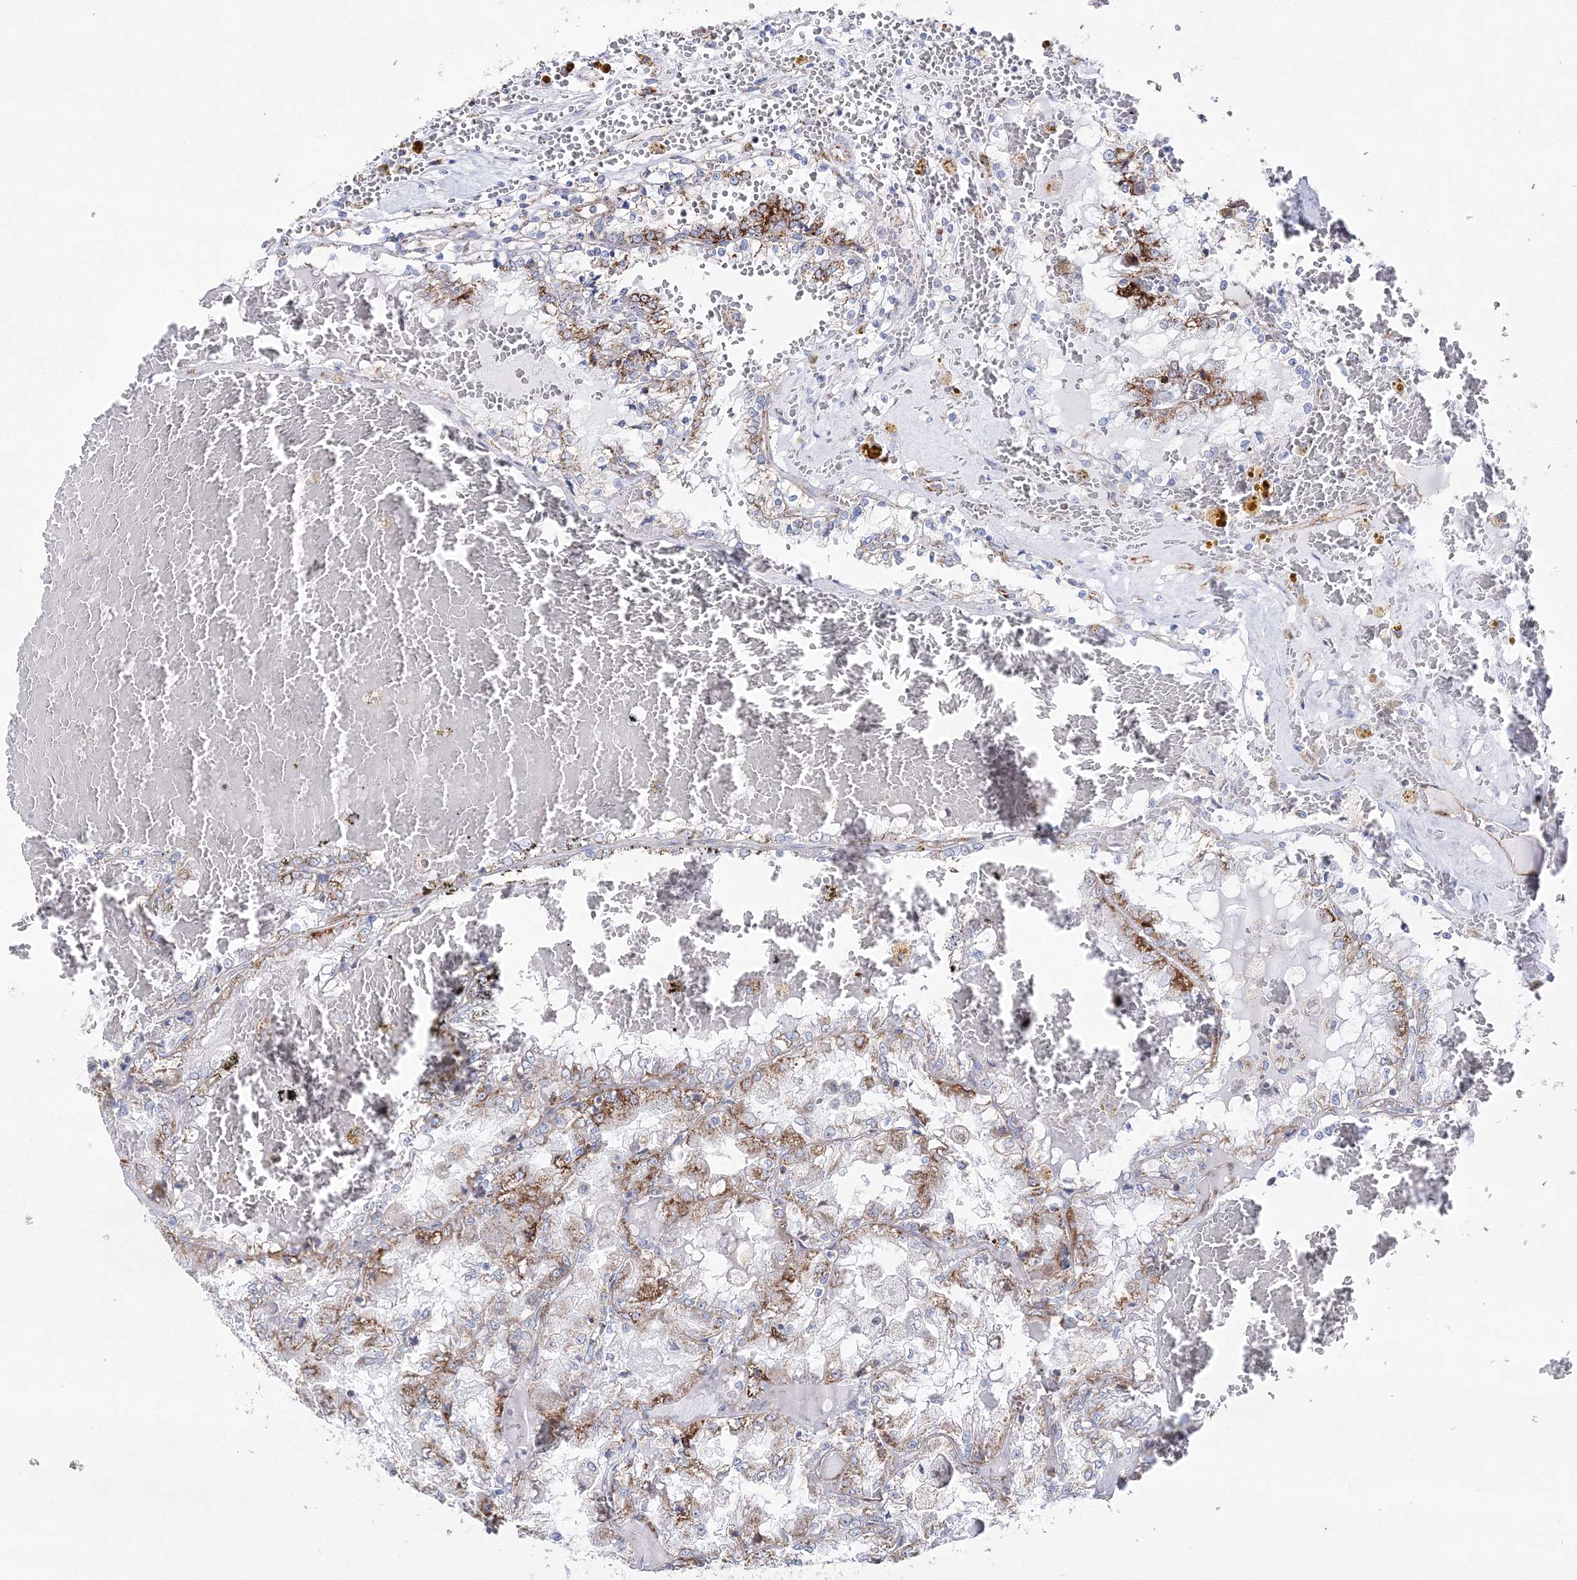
{"staining": {"intensity": "moderate", "quantity": "<25%", "location": "cytoplasmic/membranous"}, "tissue": "renal cancer", "cell_type": "Tumor cells", "image_type": "cancer", "snomed": [{"axis": "morphology", "description": "Adenocarcinoma, NOS"}, {"axis": "topography", "description": "Kidney"}], "caption": "The immunohistochemical stain highlights moderate cytoplasmic/membranous expression in tumor cells of renal cancer (adenocarcinoma) tissue.", "gene": "HIBCH", "patient": {"sex": "female", "age": 56}}